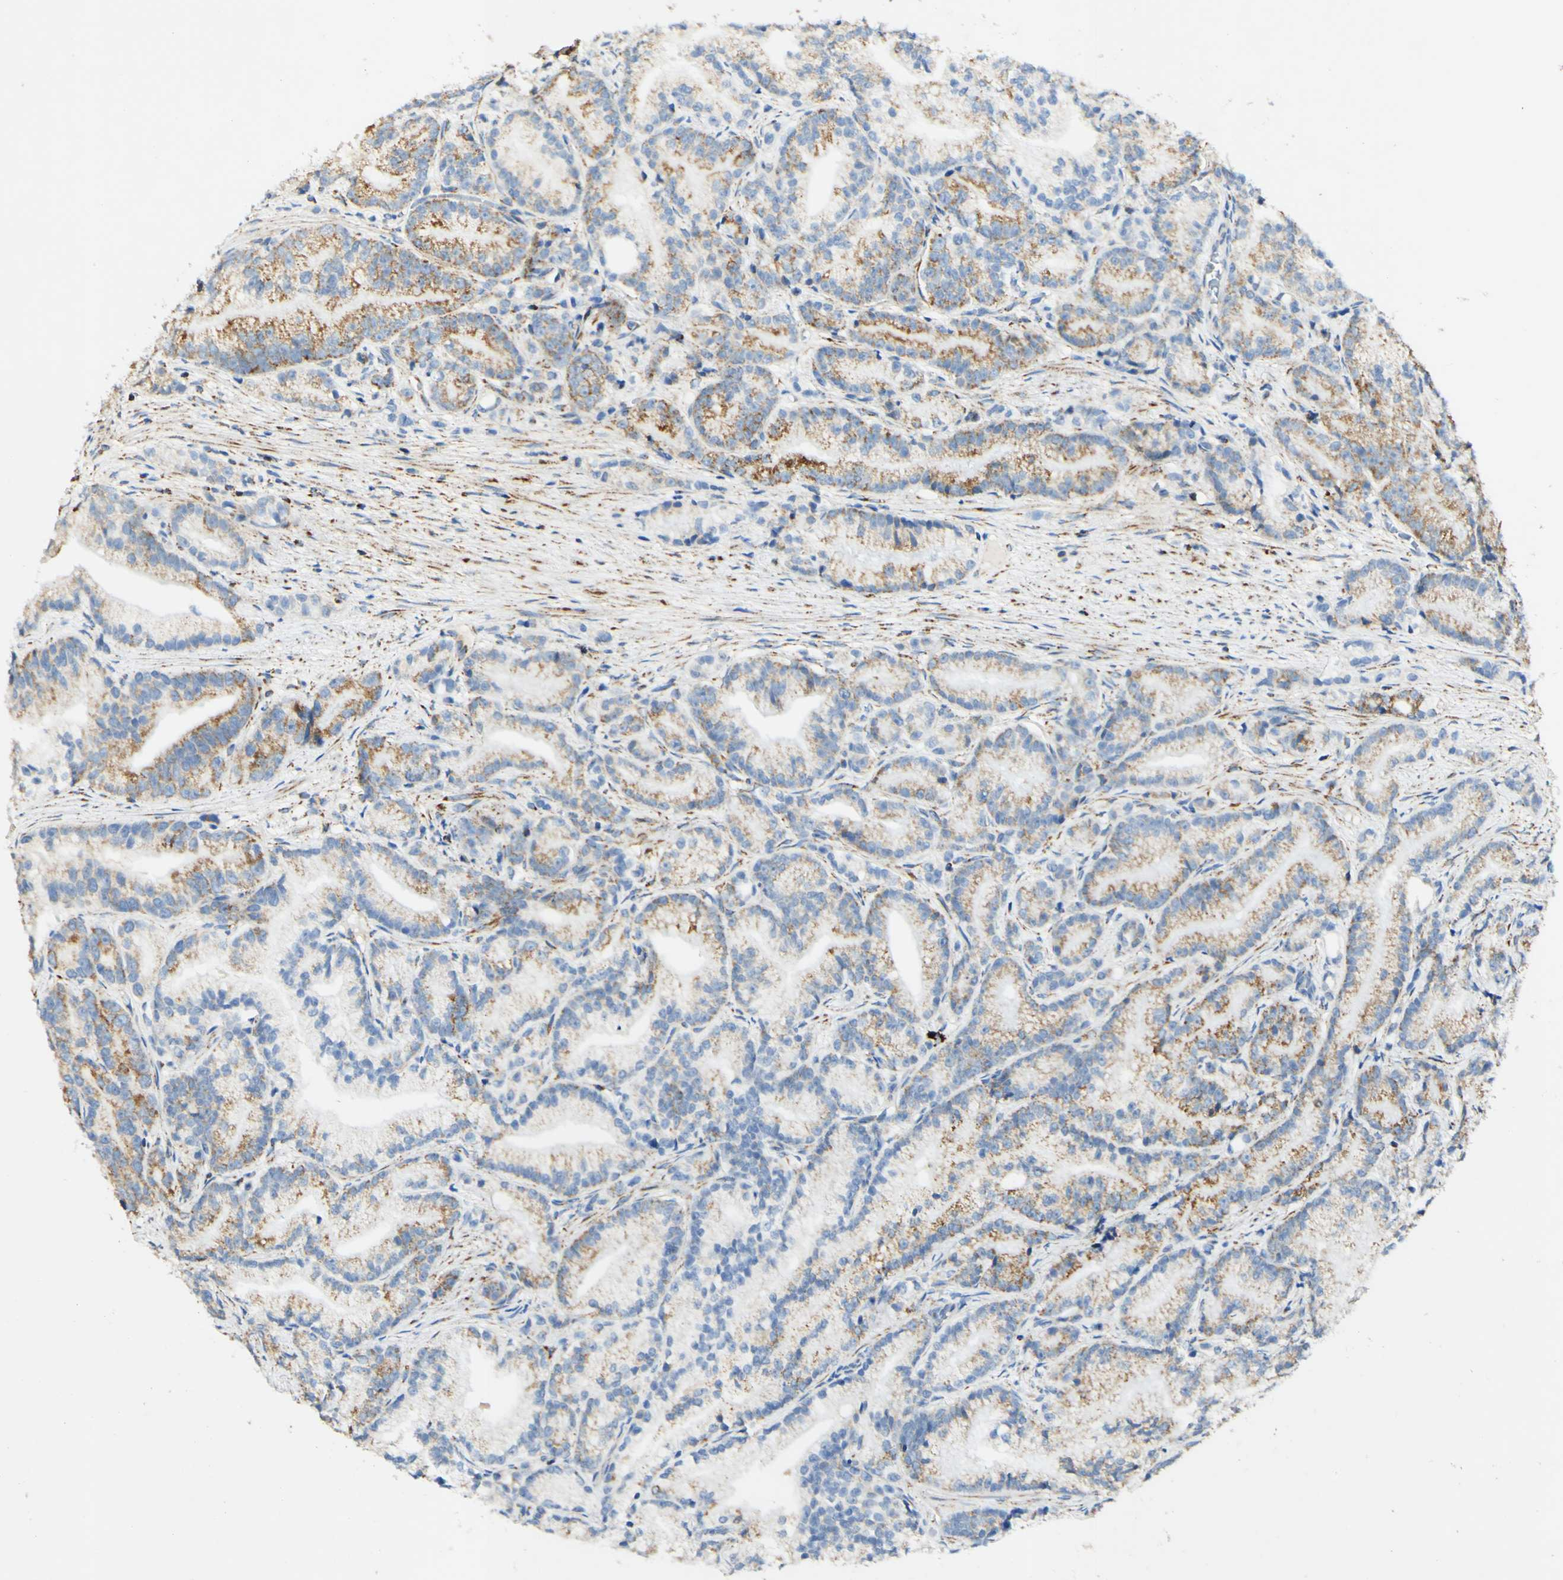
{"staining": {"intensity": "moderate", "quantity": "25%-75%", "location": "cytoplasmic/membranous"}, "tissue": "prostate cancer", "cell_type": "Tumor cells", "image_type": "cancer", "snomed": [{"axis": "morphology", "description": "Adenocarcinoma, Low grade"}, {"axis": "topography", "description": "Prostate"}], "caption": "Prostate cancer stained with immunohistochemistry (IHC) reveals moderate cytoplasmic/membranous expression in approximately 25%-75% of tumor cells.", "gene": "OXCT1", "patient": {"sex": "male", "age": 89}}